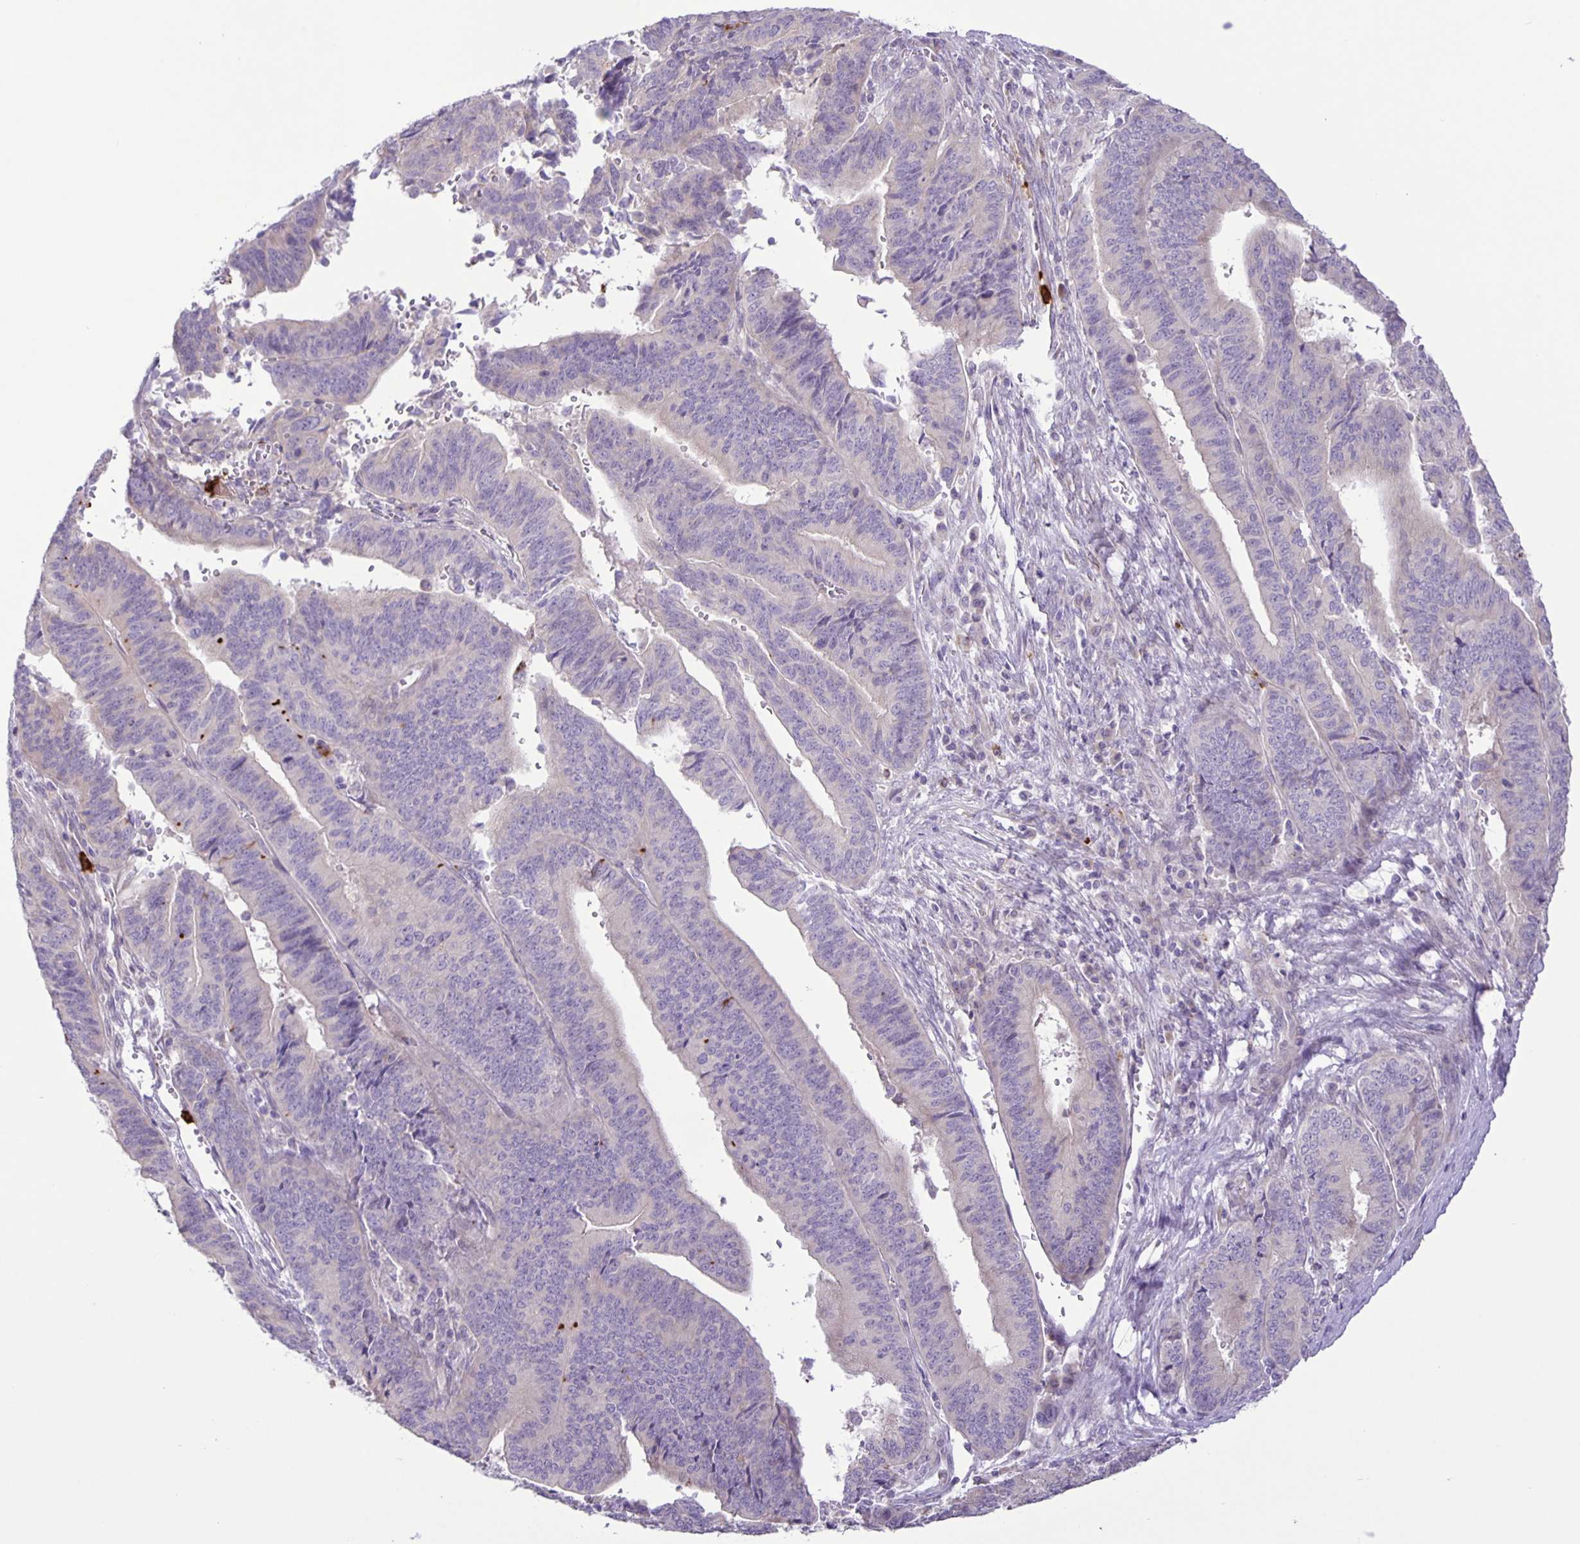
{"staining": {"intensity": "negative", "quantity": "none", "location": "none"}, "tissue": "endometrial cancer", "cell_type": "Tumor cells", "image_type": "cancer", "snomed": [{"axis": "morphology", "description": "Adenocarcinoma, NOS"}, {"axis": "topography", "description": "Endometrium"}], "caption": "The photomicrograph displays no significant expression in tumor cells of endometrial cancer (adenocarcinoma). Nuclei are stained in blue.", "gene": "ADCK1", "patient": {"sex": "female", "age": 65}}